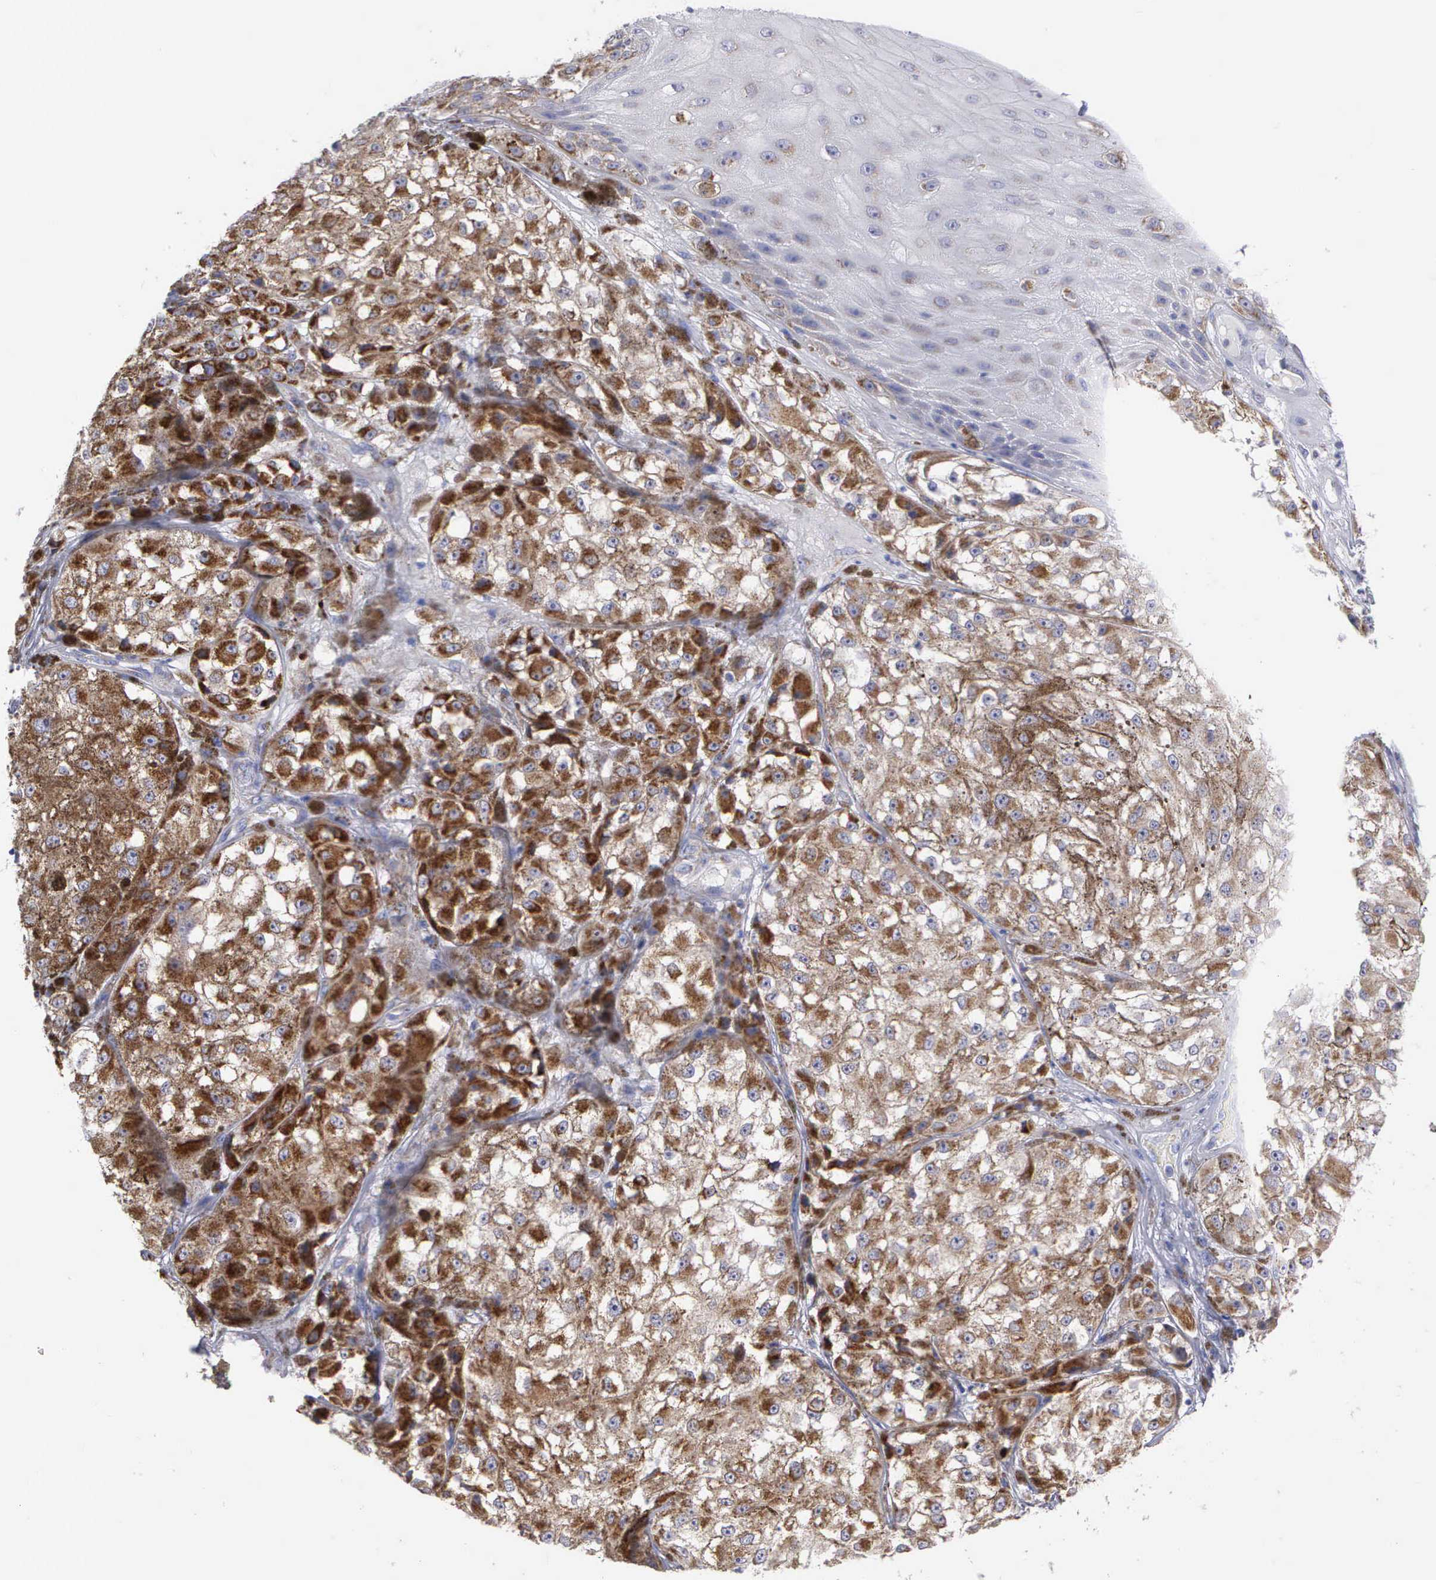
{"staining": {"intensity": "moderate", "quantity": ">75%", "location": "cytoplasmic/membranous"}, "tissue": "melanoma", "cell_type": "Tumor cells", "image_type": "cancer", "snomed": [{"axis": "morphology", "description": "Malignant melanoma, NOS"}, {"axis": "topography", "description": "Skin"}], "caption": "A brown stain highlights moderate cytoplasmic/membranous staining of a protein in human melanoma tumor cells.", "gene": "APOOL", "patient": {"sex": "male", "age": 67}}